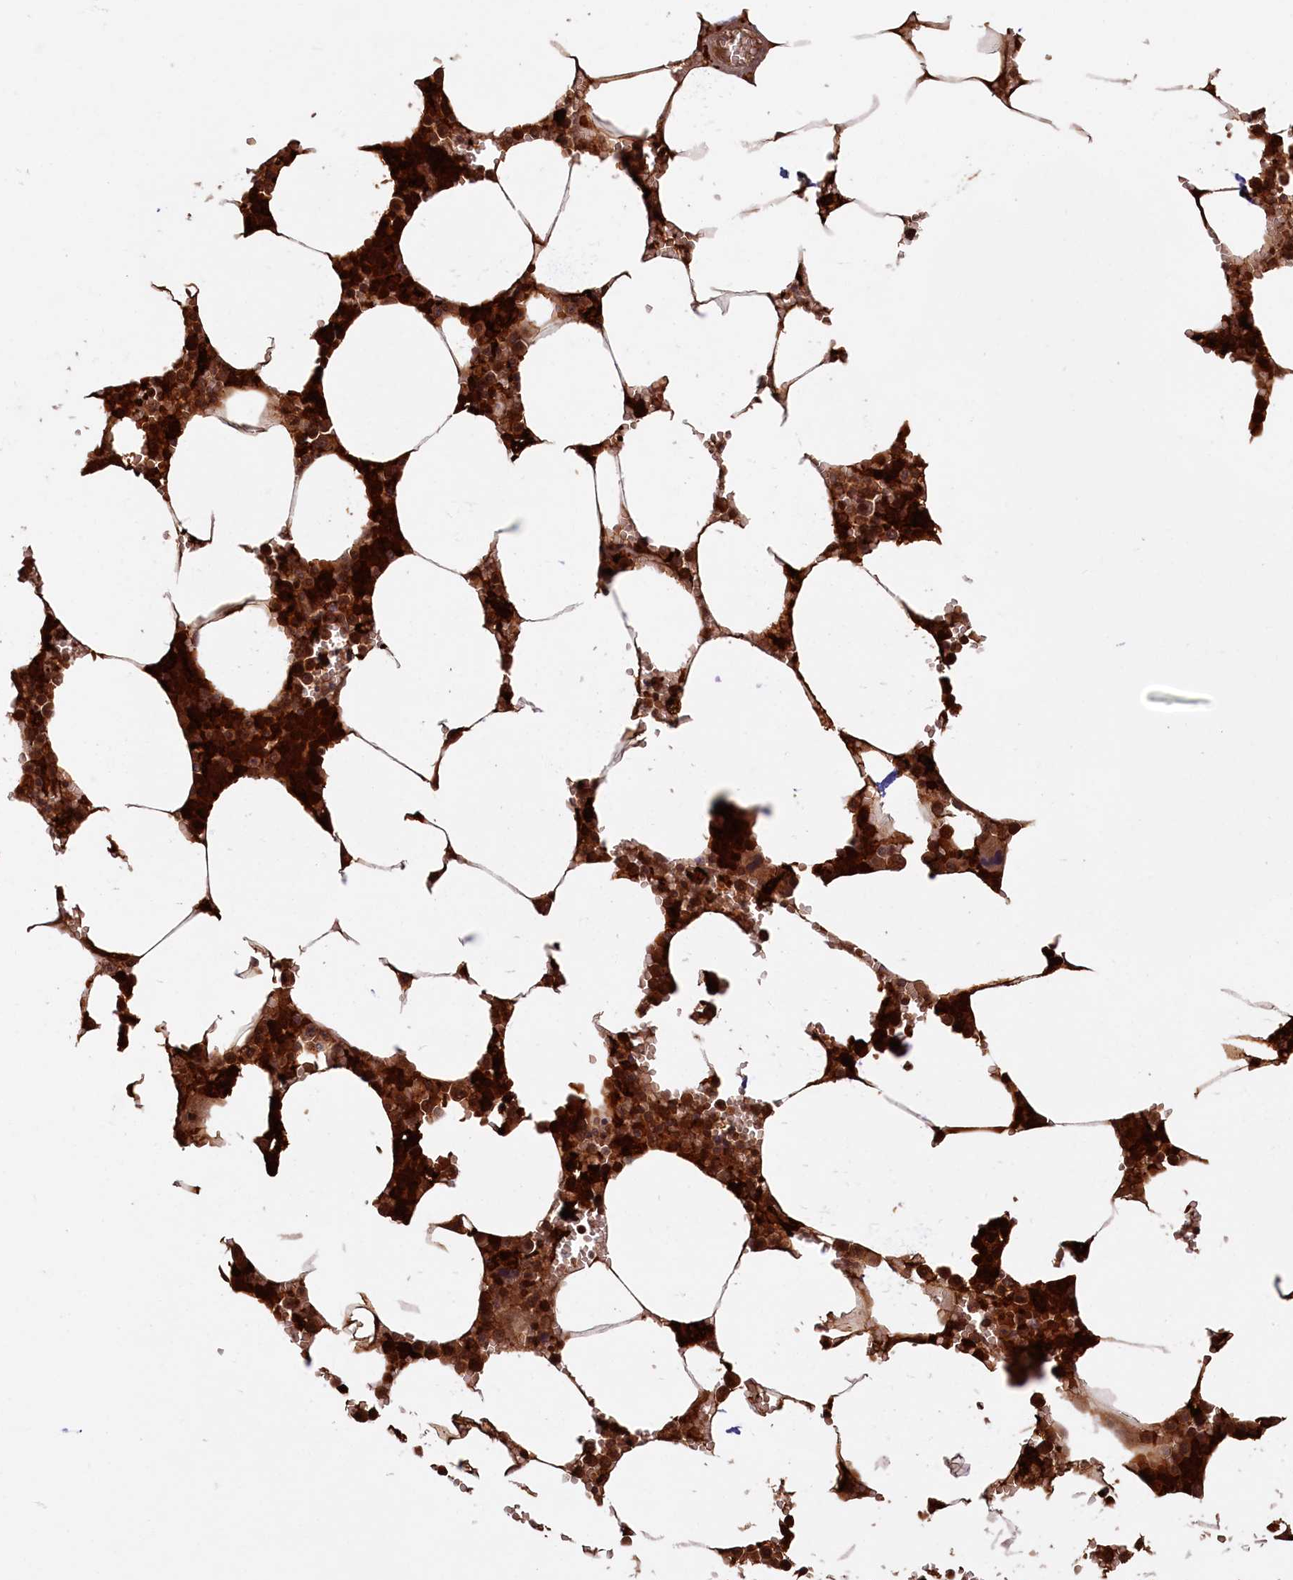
{"staining": {"intensity": "strong", "quantity": ">75%", "location": "cytoplasmic/membranous,nuclear"}, "tissue": "bone marrow", "cell_type": "Hematopoietic cells", "image_type": "normal", "snomed": [{"axis": "morphology", "description": "Normal tissue, NOS"}, {"axis": "topography", "description": "Bone marrow"}], "caption": "IHC of benign bone marrow shows high levels of strong cytoplasmic/membranous,nuclear staining in approximately >75% of hematopoietic cells. The protein is stained brown, and the nuclei are stained in blue (DAB IHC with brightfield microscopy, high magnification).", "gene": "BLVRB", "patient": {"sex": "male", "age": 70}}